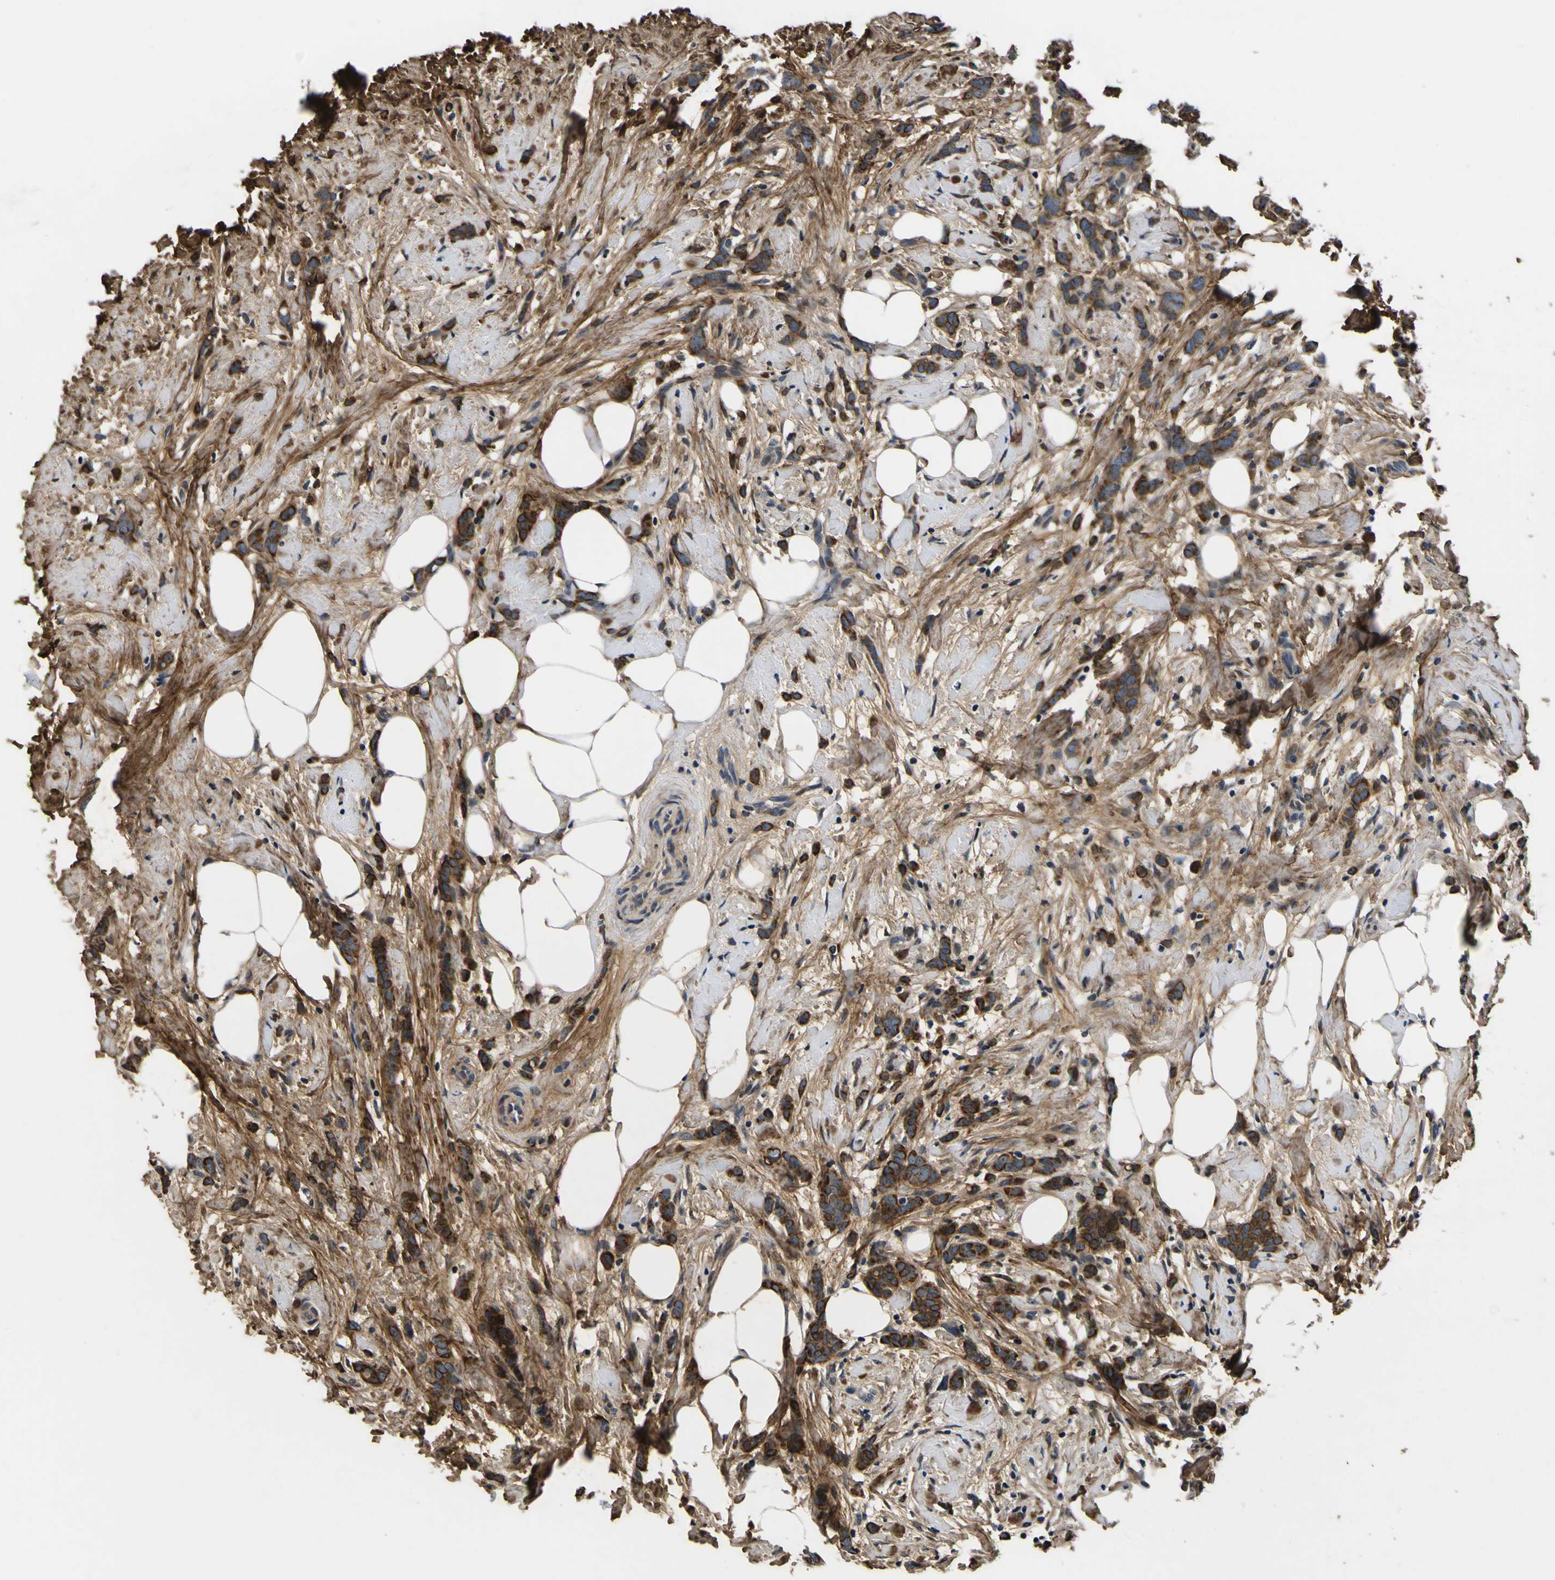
{"staining": {"intensity": "strong", "quantity": ">75%", "location": "cytoplasmic/membranous"}, "tissue": "breast cancer", "cell_type": "Tumor cells", "image_type": "cancer", "snomed": [{"axis": "morphology", "description": "Lobular carcinoma, in situ"}, {"axis": "morphology", "description": "Lobular carcinoma"}, {"axis": "topography", "description": "Breast"}], "caption": "Strong cytoplasmic/membranous staining is identified in about >75% of tumor cells in breast cancer (lobular carcinoma in situ). The protein of interest is stained brown, and the nuclei are stained in blue (DAB (3,3'-diaminobenzidine) IHC with brightfield microscopy, high magnification).", "gene": "LRP4", "patient": {"sex": "female", "age": 41}}